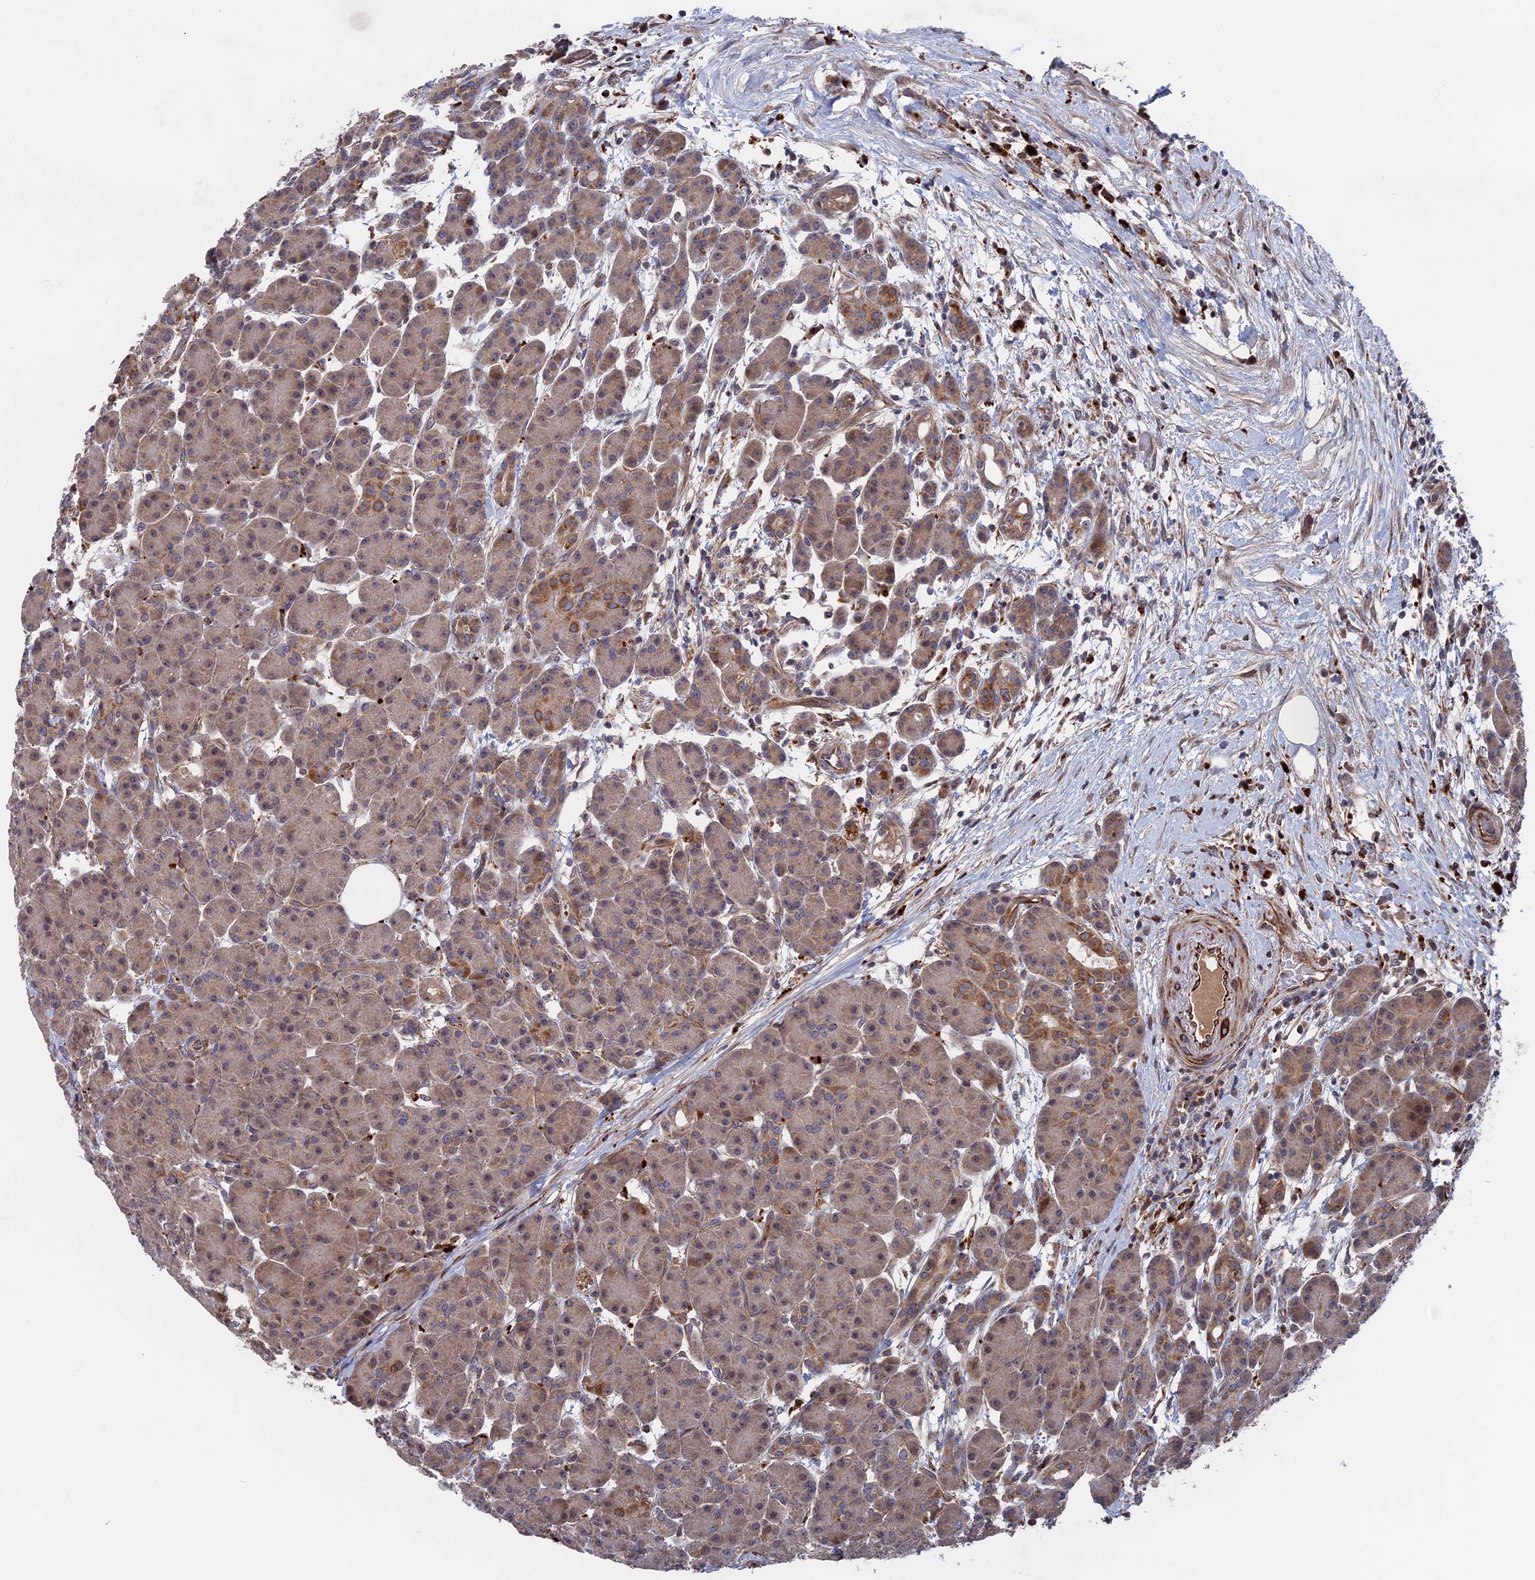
{"staining": {"intensity": "moderate", "quantity": "25%-75%", "location": "cytoplasmic/membranous,nuclear"}, "tissue": "pancreas", "cell_type": "Exocrine glandular cells", "image_type": "normal", "snomed": [{"axis": "morphology", "description": "Normal tissue, NOS"}, {"axis": "topography", "description": "Pancreas"}], "caption": "Immunohistochemistry (IHC) micrograph of normal pancreas: pancreas stained using immunohistochemistry exhibits medium levels of moderate protein expression localized specifically in the cytoplasmic/membranous,nuclear of exocrine glandular cells, appearing as a cytoplasmic/membranous,nuclear brown color.", "gene": "PLA2G15", "patient": {"sex": "male", "age": 63}}